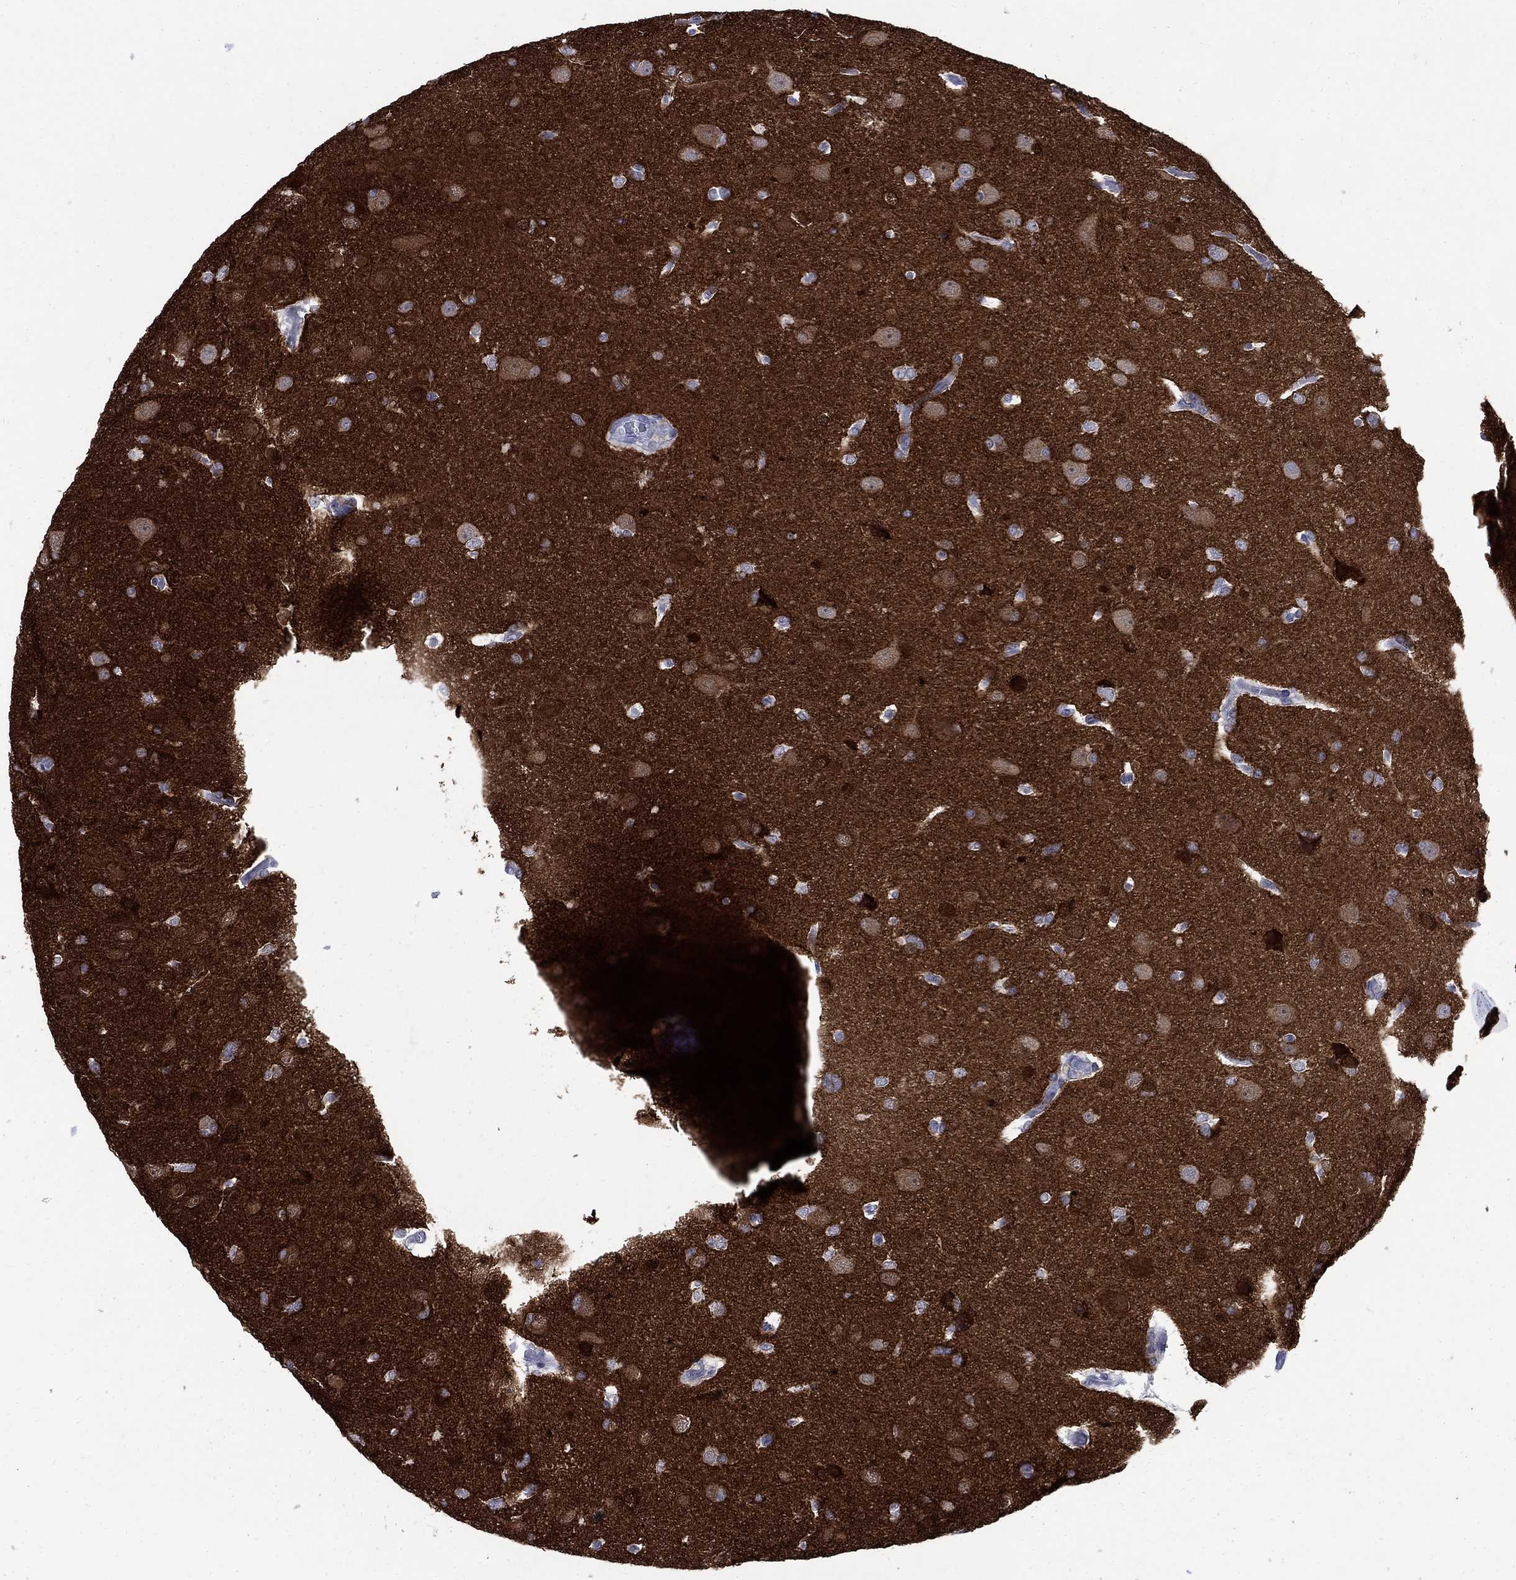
{"staining": {"intensity": "negative", "quantity": "none", "location": "none"}, "tissue": "glioma", "cell_type": "Tumor cells", "image_type": "cancer", "snomed": [{"axis": "morphology", "description": "Glioma, malignant, Low grade"}, {"axis": "topography", "description": "Brain"}], "caption": "IHC of glioma reveals no staining in tumor cells. (DAB immunohistochemistry visualized using brightfield microscopy, high magnification).", "gene": "CPLX2", "patient": {"sex": "female", "age": 32}}